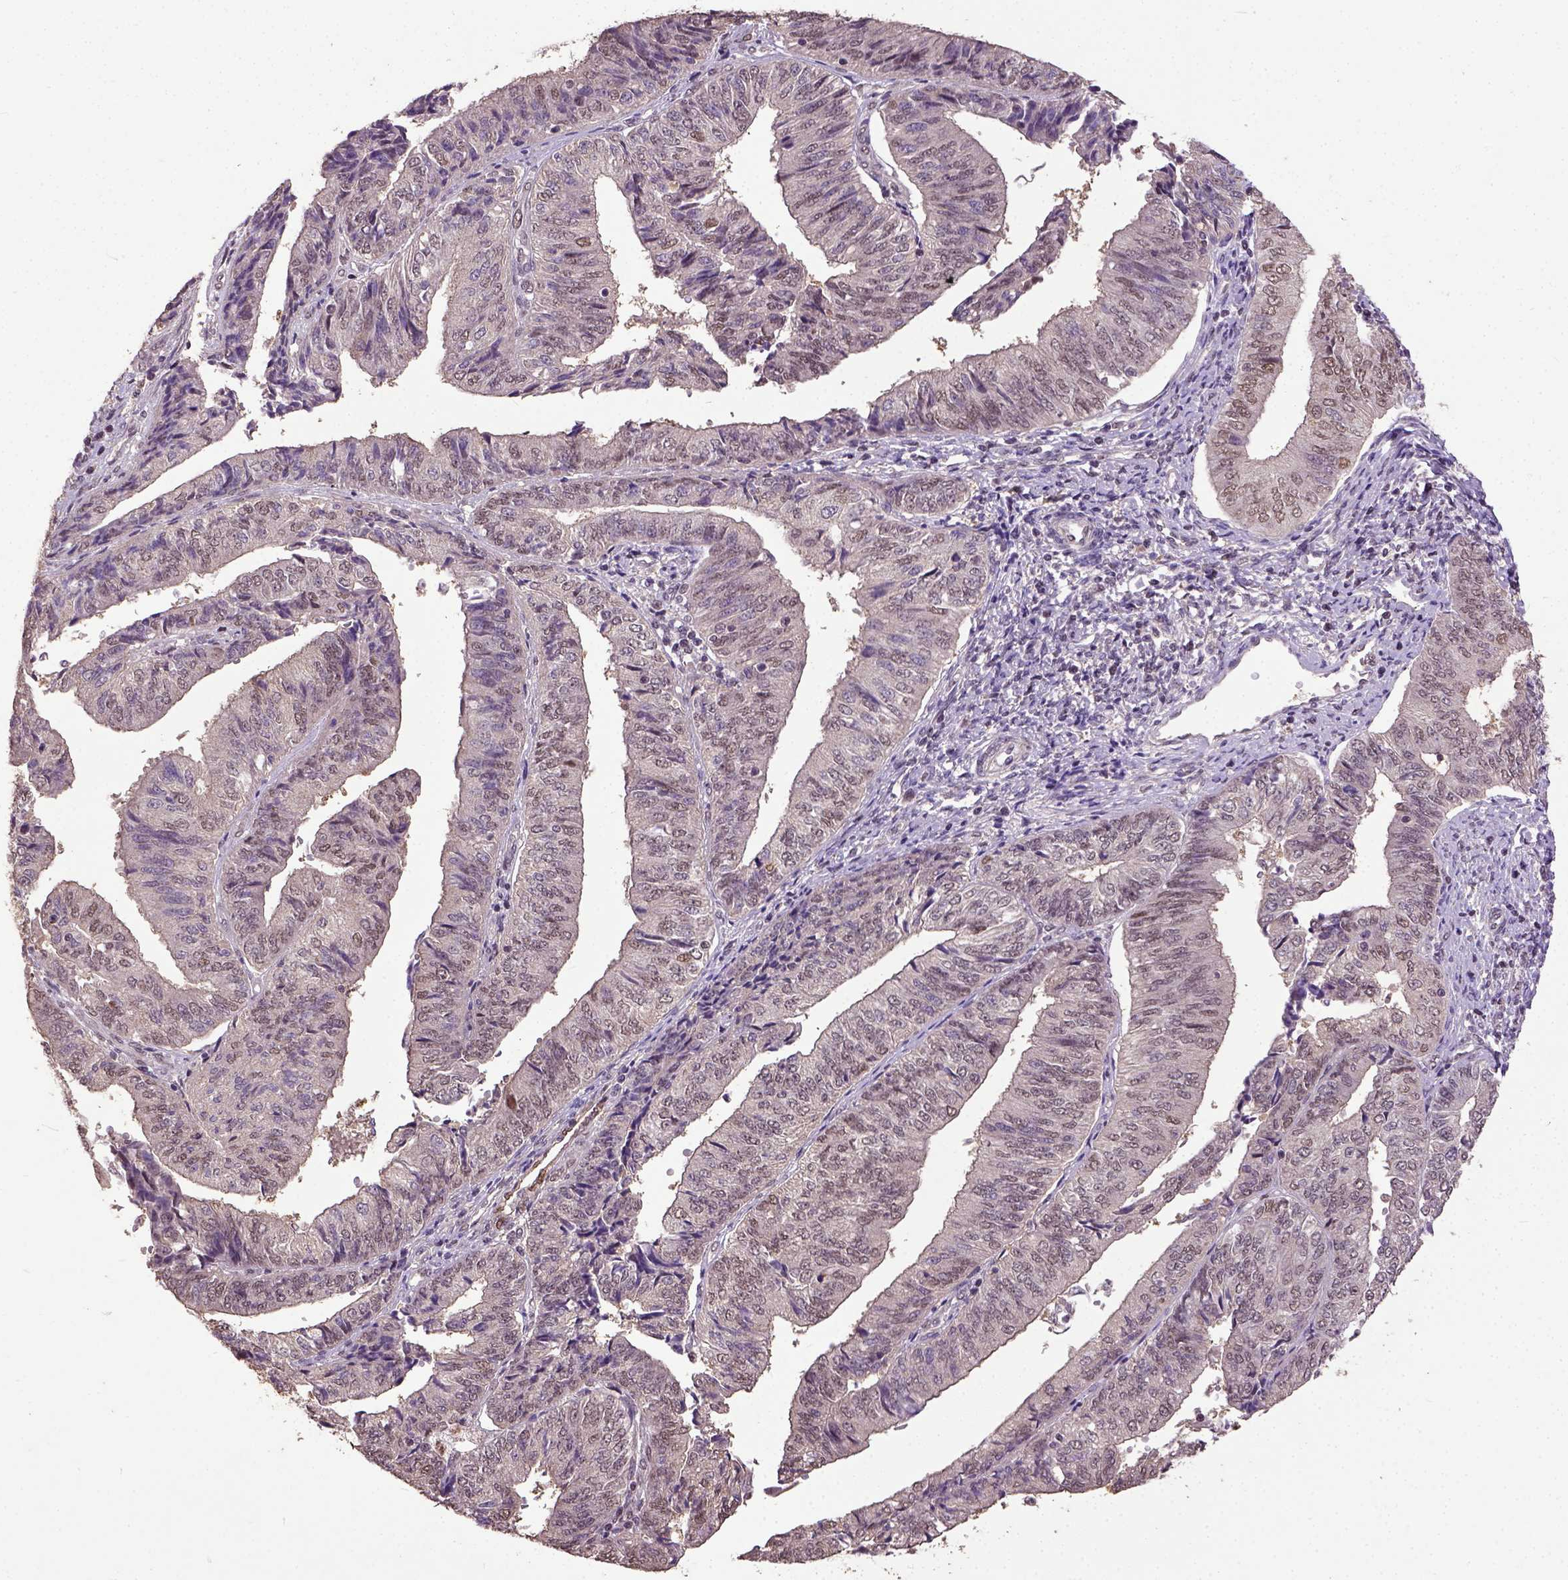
{"staining": {"intensity": "moderate", "quantity": "<25%", "location": "nuclear"}, "tissue": "endometrial cancer", "cell_type": "Tumor cells", "image_type": "cancer", "snomed": [{"axis": "morphology", "description": "Adenocarcinoma, NOS"}, {"axis": "topography", "description": "Endometrium"}], "caption": "Immunohistochemical staining of human endometrial adenocarcinoma reveals low levels of moderate nuclear protein staining in approximately <25% of tumor cells.", "gene": "UBA3", "patient": {"sex": "female", "age": 58}}